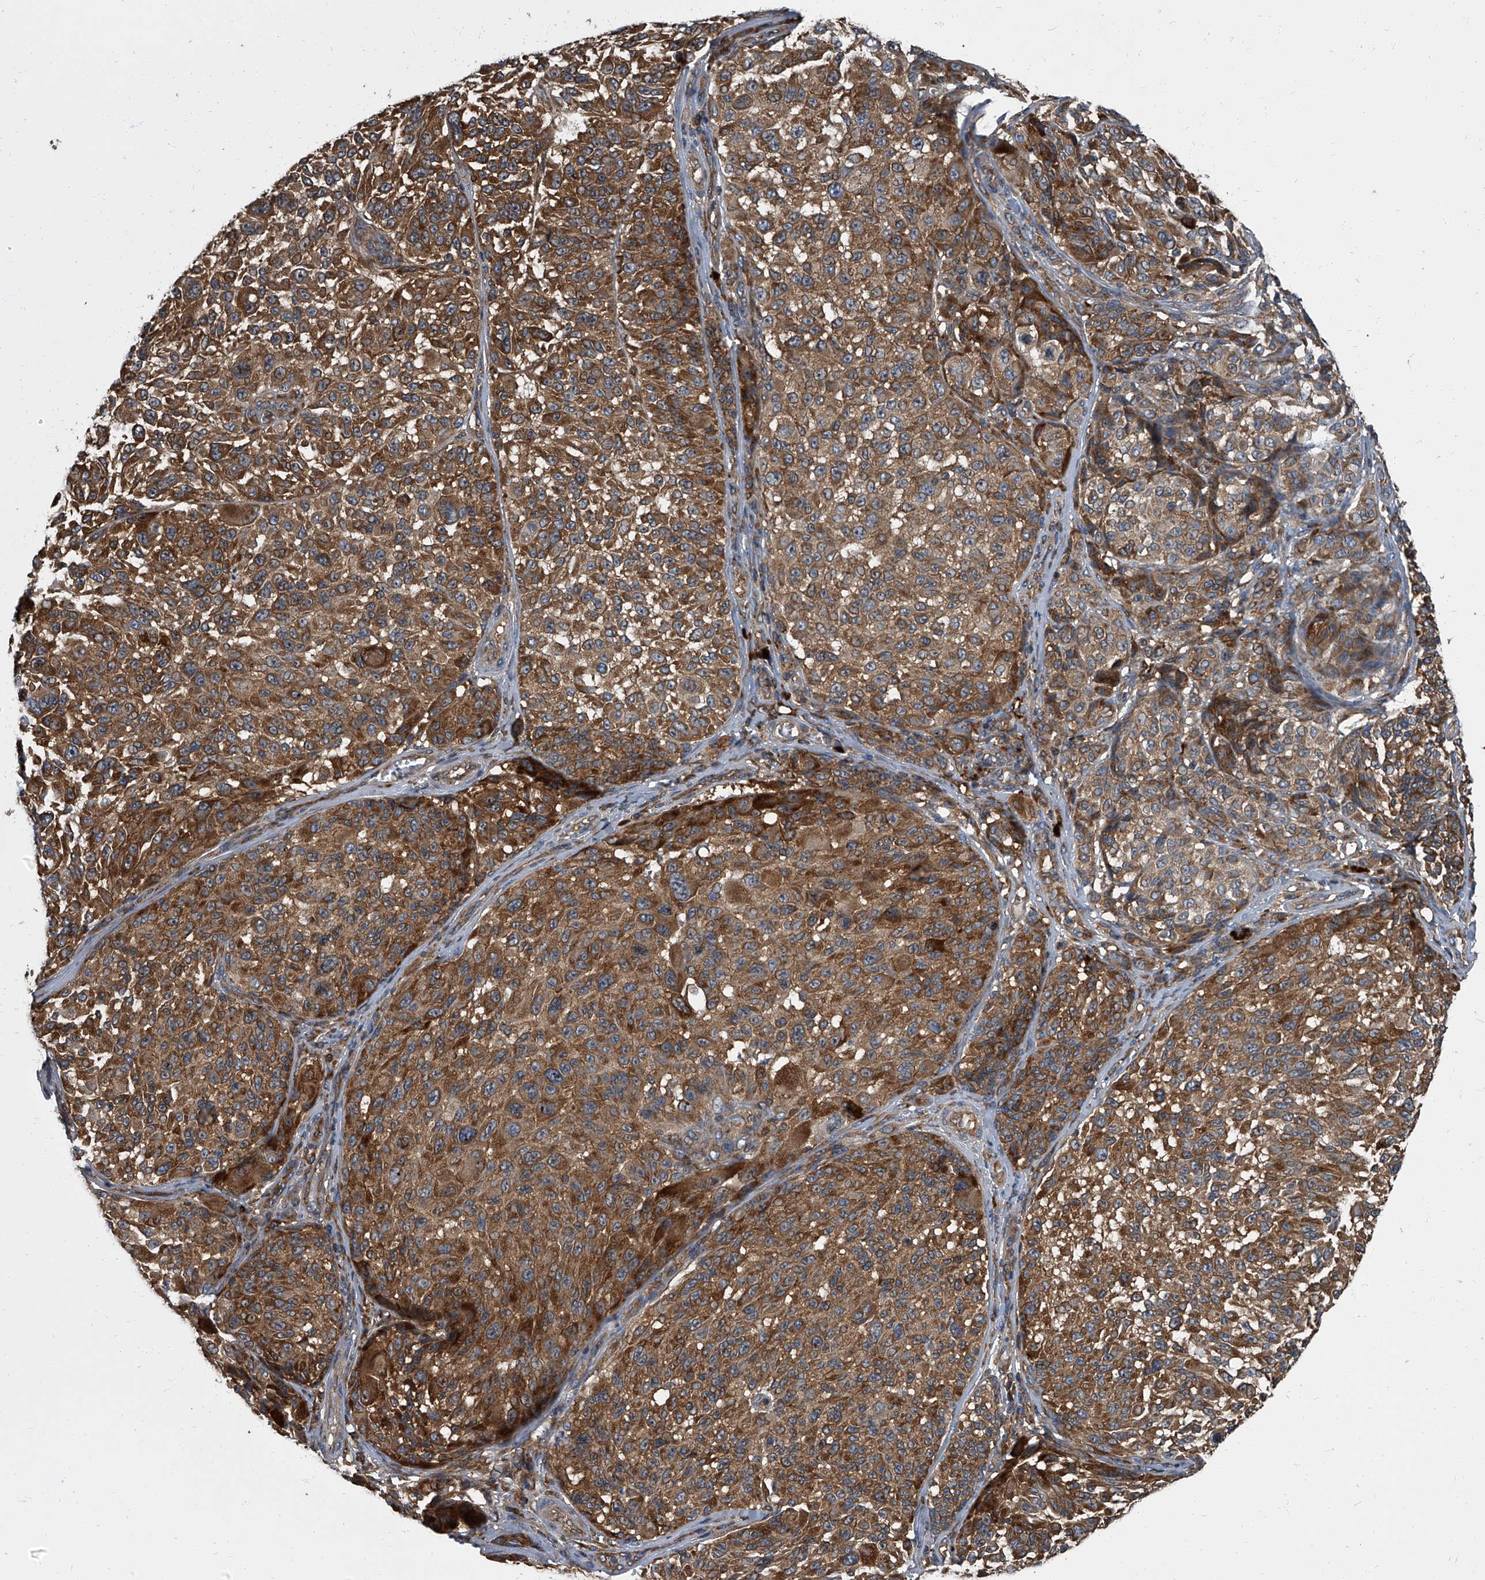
{"staining": {"intensity": "moderate", "quantity": ">75%", "location": "cytoplasmic/membranous"}, "tissue": "melanoma", "cell_type": "Tumor cells", "image_type": "cancer", "snomed": [{"axis": "morphology", "description": "Malignant melanoma, NOS"}, {"axis": "topography", "description": "Skin"}], "caption": "Immunohistochemistry (IHC) photomicrograph of neoplastic tissue: malignant melanoma stained using immunohistochemistry reveals medium levels of moderate protein expression localized specifically in the cytoplasmic/membranous of tumor cells, appearing as a cytoplasmic/membranous brown color.", "gene": "CDV3", "patient": {"sex": "male", "age": 83}}